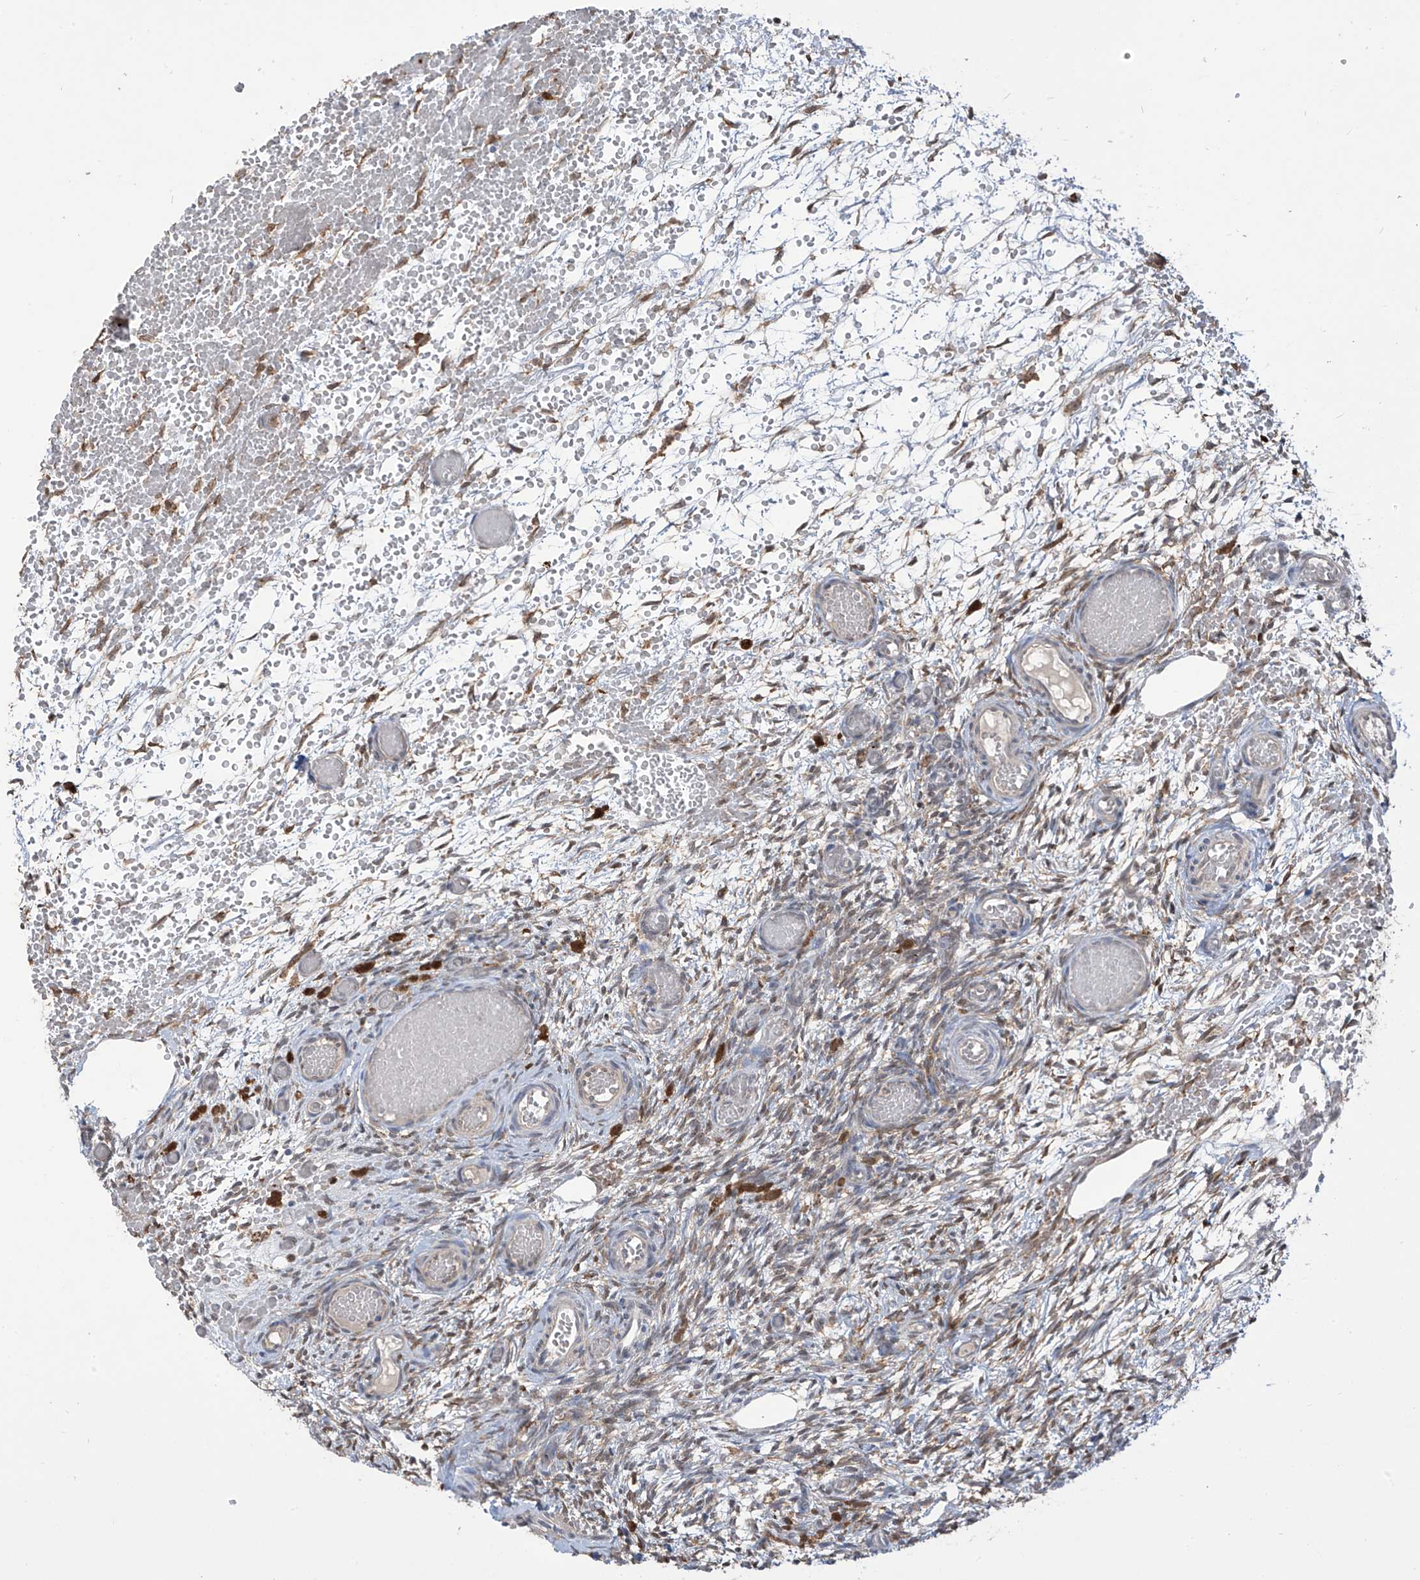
{"staining": {"intensity": "moderate", "quantity": "25%-75%", "location": "cytoplasmic/membranous,nuclear"}, "tissue": "ovary", "cell_type": "Ovarian stroma cells", "image_type": "normal", "snomed": [{"axis": "morphology", "description": "Adenocarcinoma, NOS"}, {"axis": "topography", "description": "Endometrium"}], "caption": "Immunohistochemical staining of normal human ovary demonstrates 25%-75% levels of moderate cytoplasmic/membranous,nuclear protein positivity in about 25%-75% of ovarian stroma cells.", "gene": "IDH1", "patient": {"sex": "female", "age": 32}}